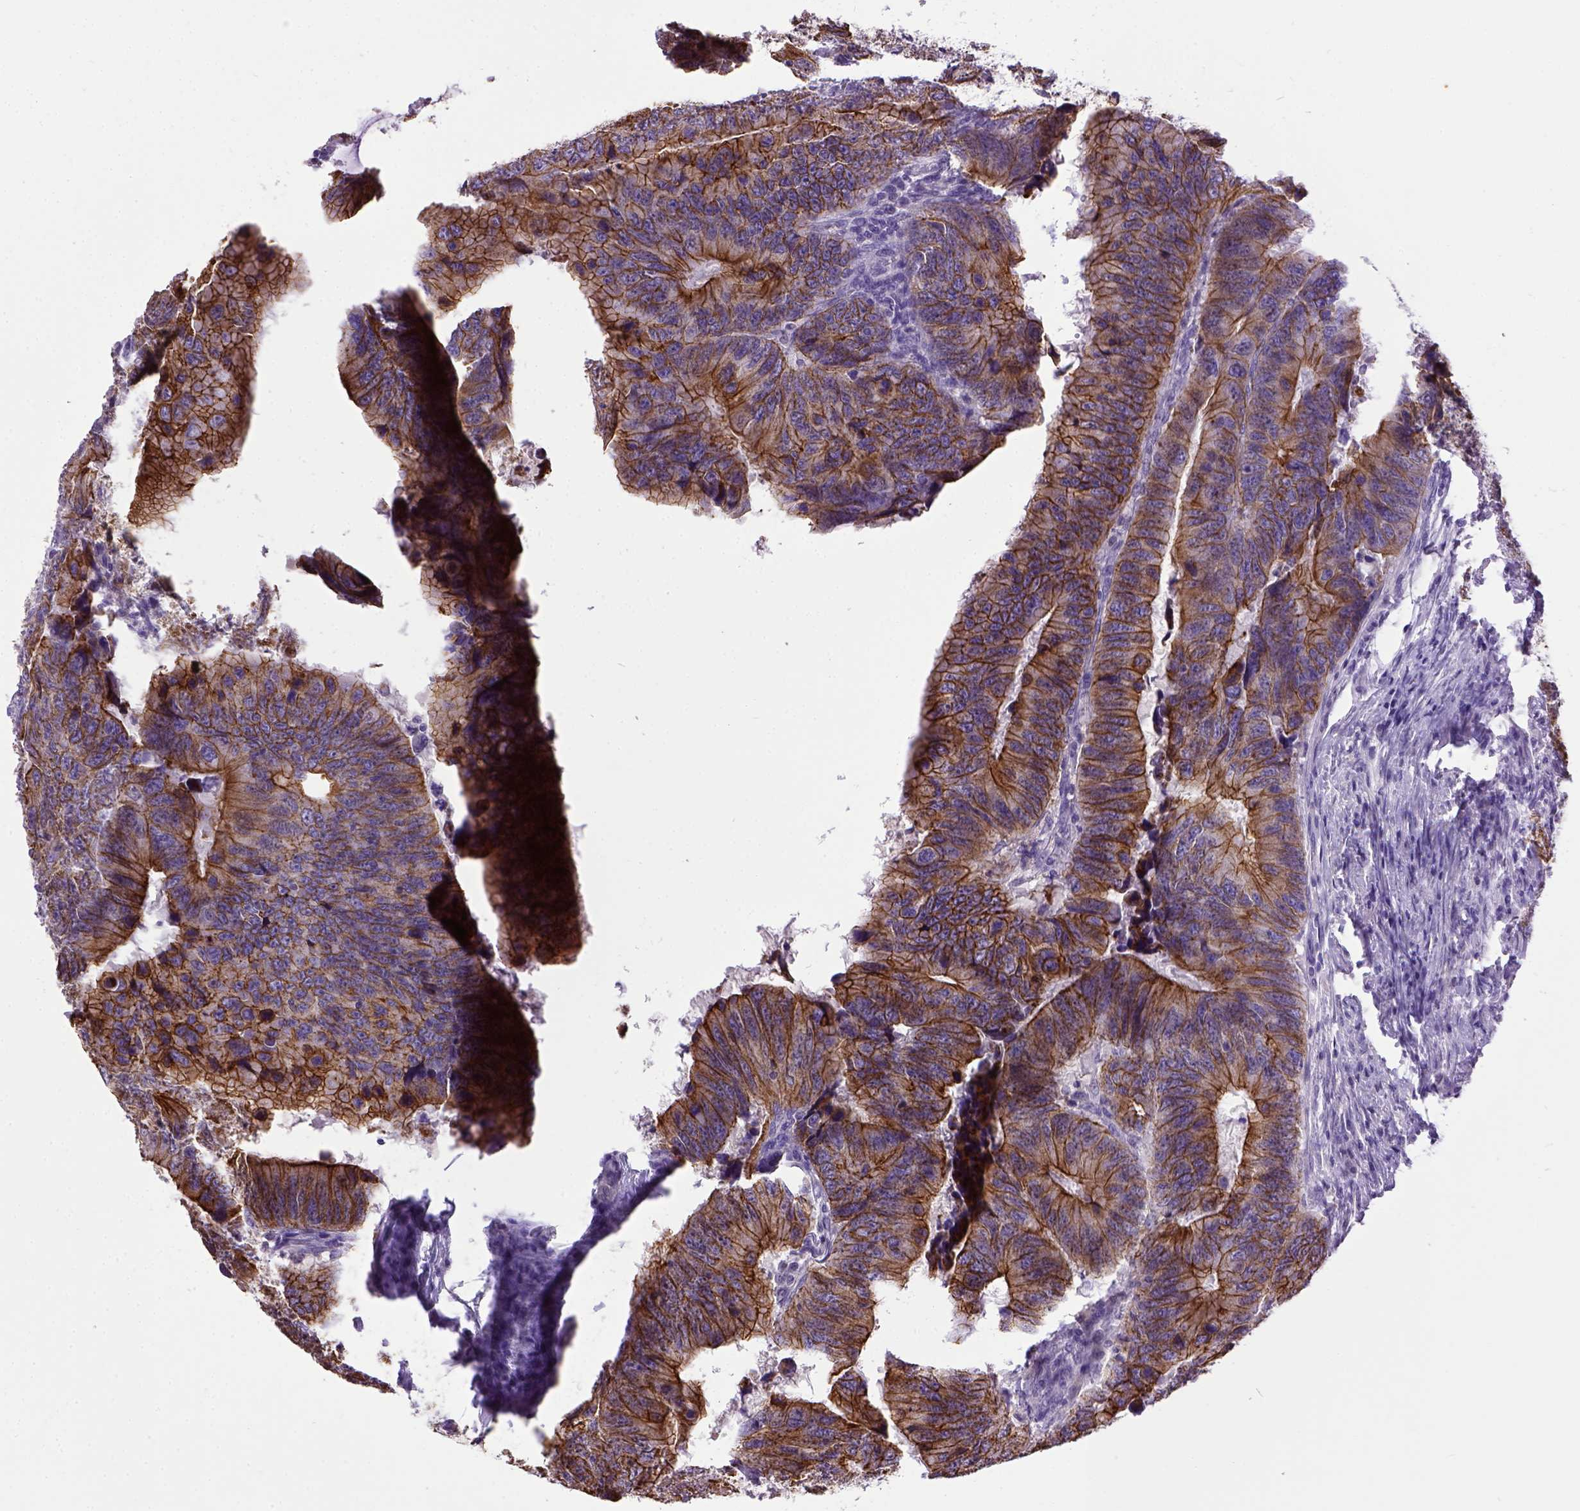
{"staining": {"intensity": "strong", "quantity": ">75%", "location": "cytoplasmic/membranous"}, "tissue": "colorectal cancer", "cell_type": "Tumor cells", "image_type": "cancer", "snomed": [{"axis": "morphology", "description": "Adenocarcinoma, NOS"}, {"axis": "topography", "description": "Colon"}], "caption": "Protein expression analysis of human colorectal adenocarcinoma reveals strong cytoplasmic/membranous expression in approximately >75% of tumor cells.", "gene": "CDH1", "patient": {"sex": "female", "age": 82}}